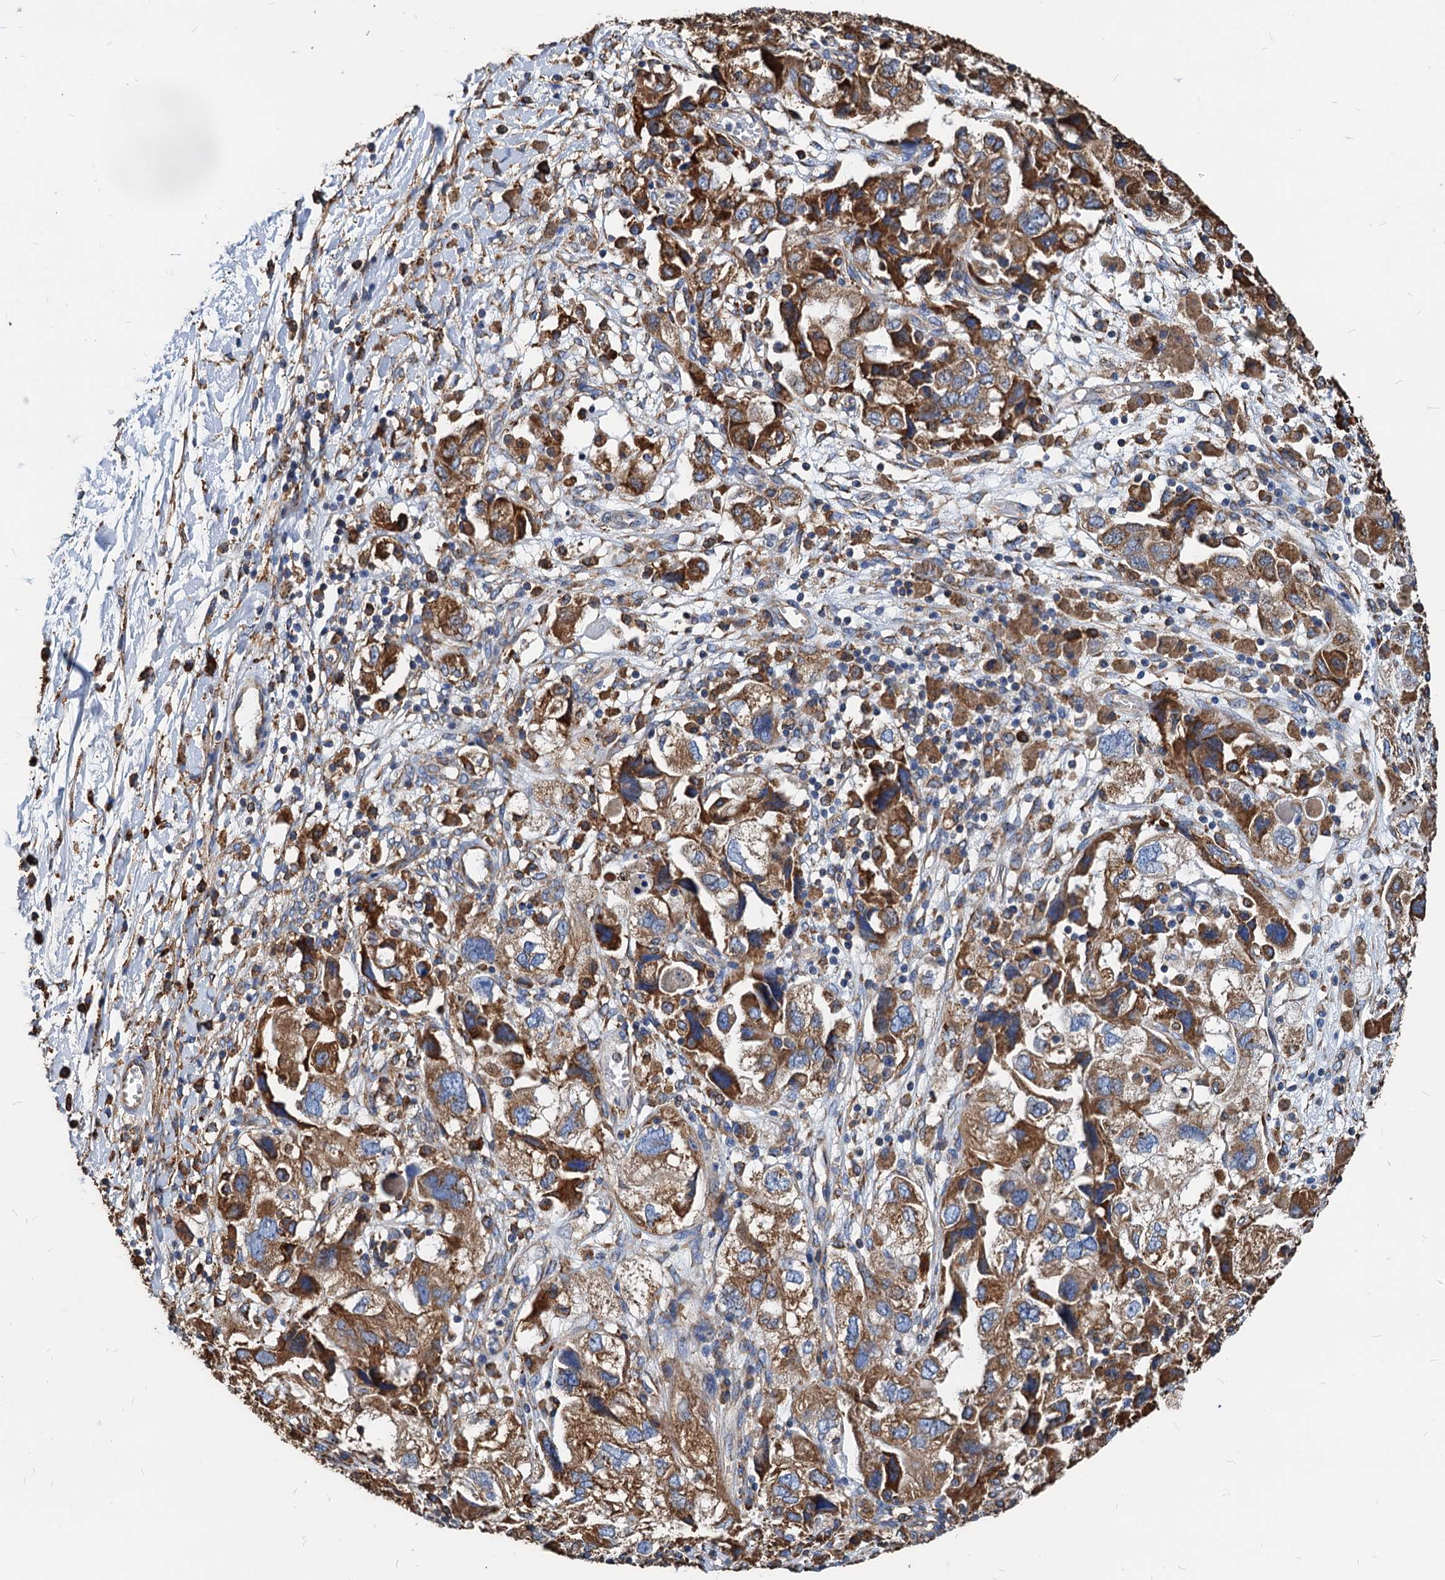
{"staining": {"intensity": "strong", "quantity": ">75%", "location": "cytoplasmic/membranous"}, "tissue": "ovarian cancer", "cell_type": "Tumor cells", "image_type": "cancer", "snomed": [{"axis": "morphology", "description": "Carcinoma, NOS"}, {"axis": "morphology", "description": "Cystadenocarcinoma, serous, NOS"}, {"axis": "topography", "description": "Ovary"}], "caption": "Human ovarian cancer (carcinoma) stained with a protein marker shows strong staining in tumor cells.", "gene": "HSPA5", "patient": {"sex": "female", "age": 69}}